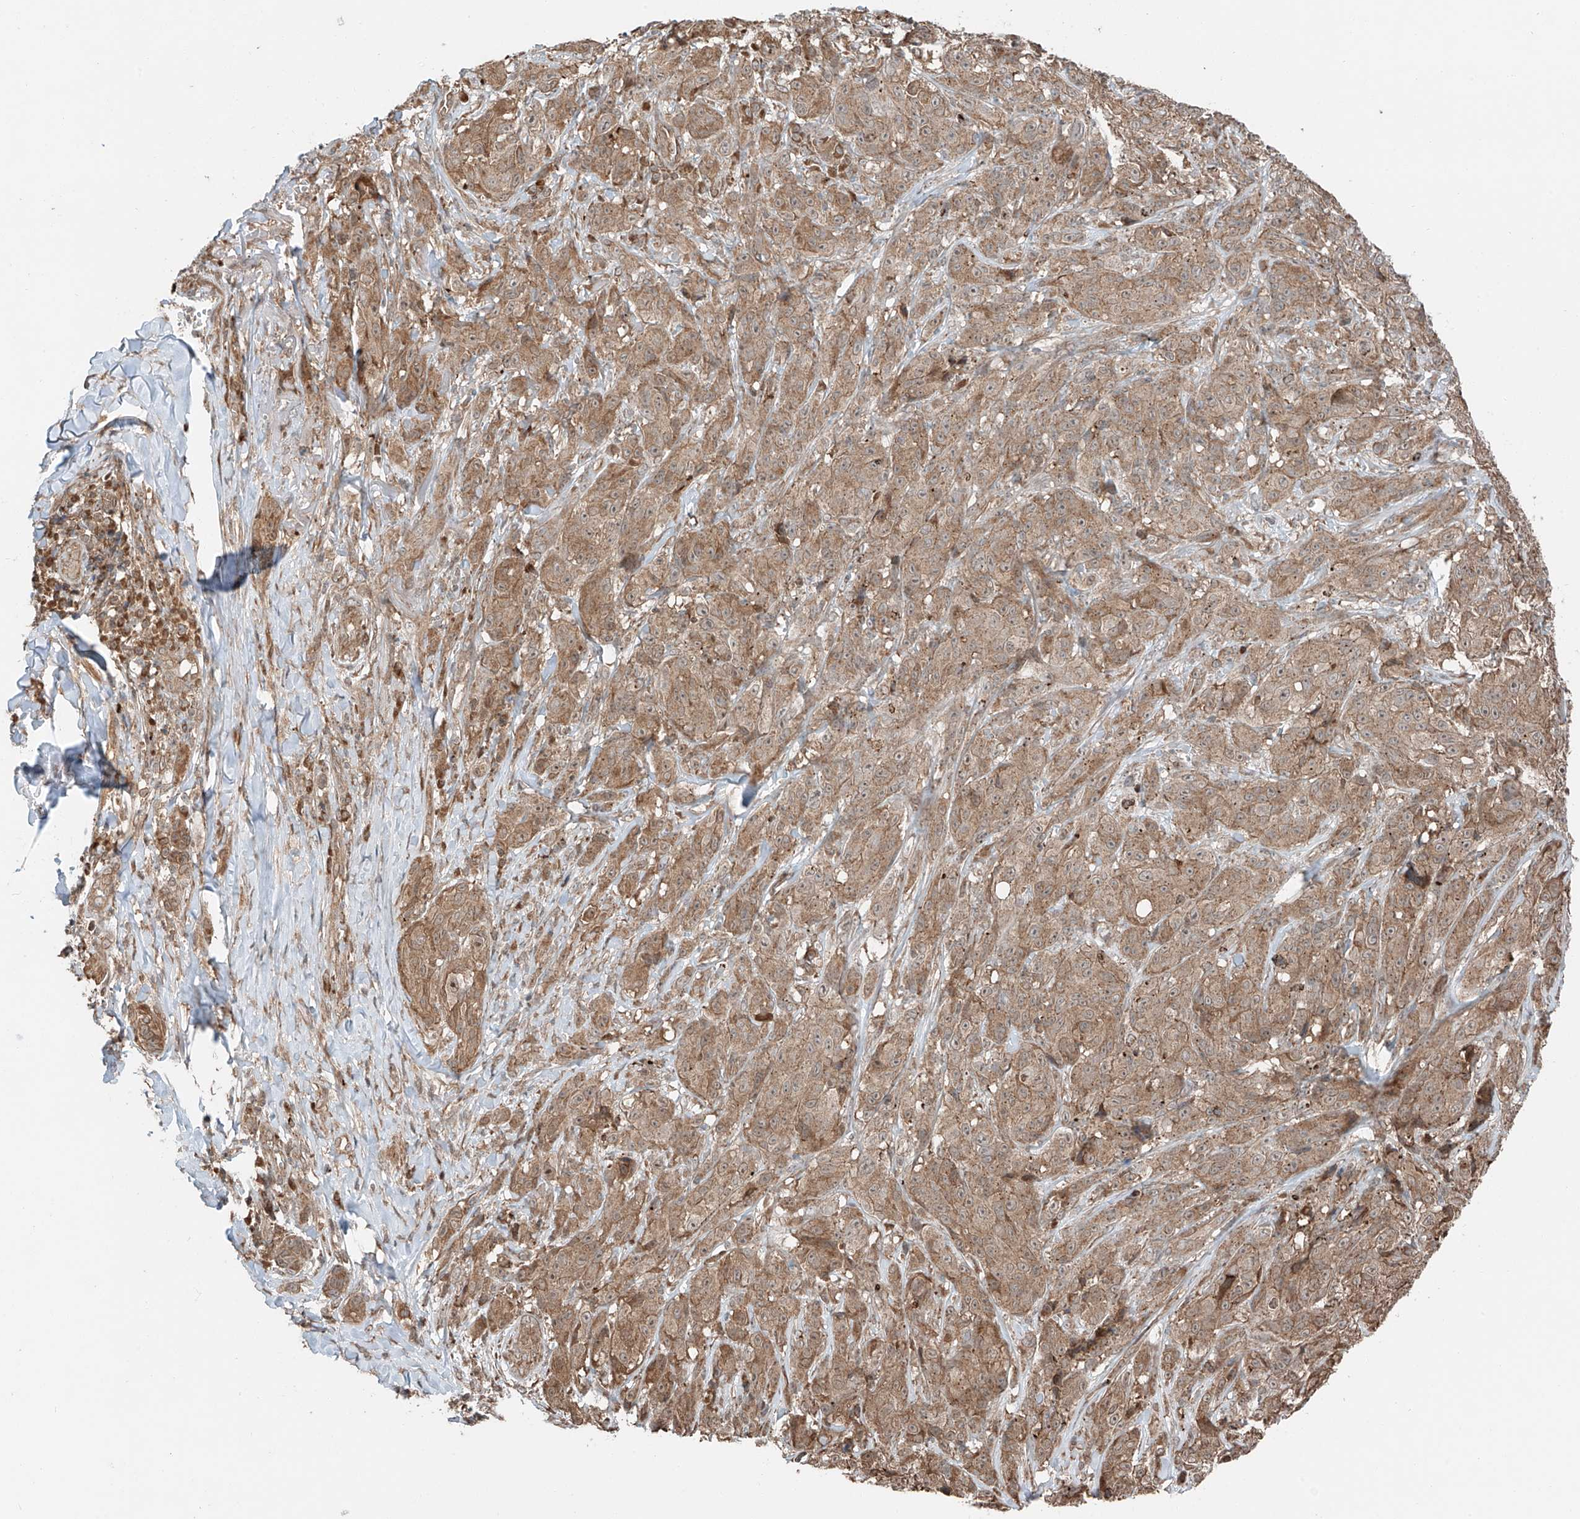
{"staining": {"intensity": "moderate", "quantity": ">75%", "location": "cytoplasmic/membranous"}, "tissue": "melanoma", "cell_type": "Tumor cells", "image_type": "cancer", "snomed": [{"axis": "morphology", "description": "Malignant melanoma, NOS"}, {"axis": "topography", "description": "Skin"}], "caption": "Immunohistochemistry of malignant melanoma shows medium levels of moderate cytoplasmic/membranous staining in about >75% of tumor cells. The staining was performed using DAB (3,3'-diaminobenzidine) to visualize the protein expression in brown, while the nuclei were stained in blue with hematoxylin (Magnification: 20x).", "gene": "CEP162", "patient": {"sex": "male", "age": 73}}